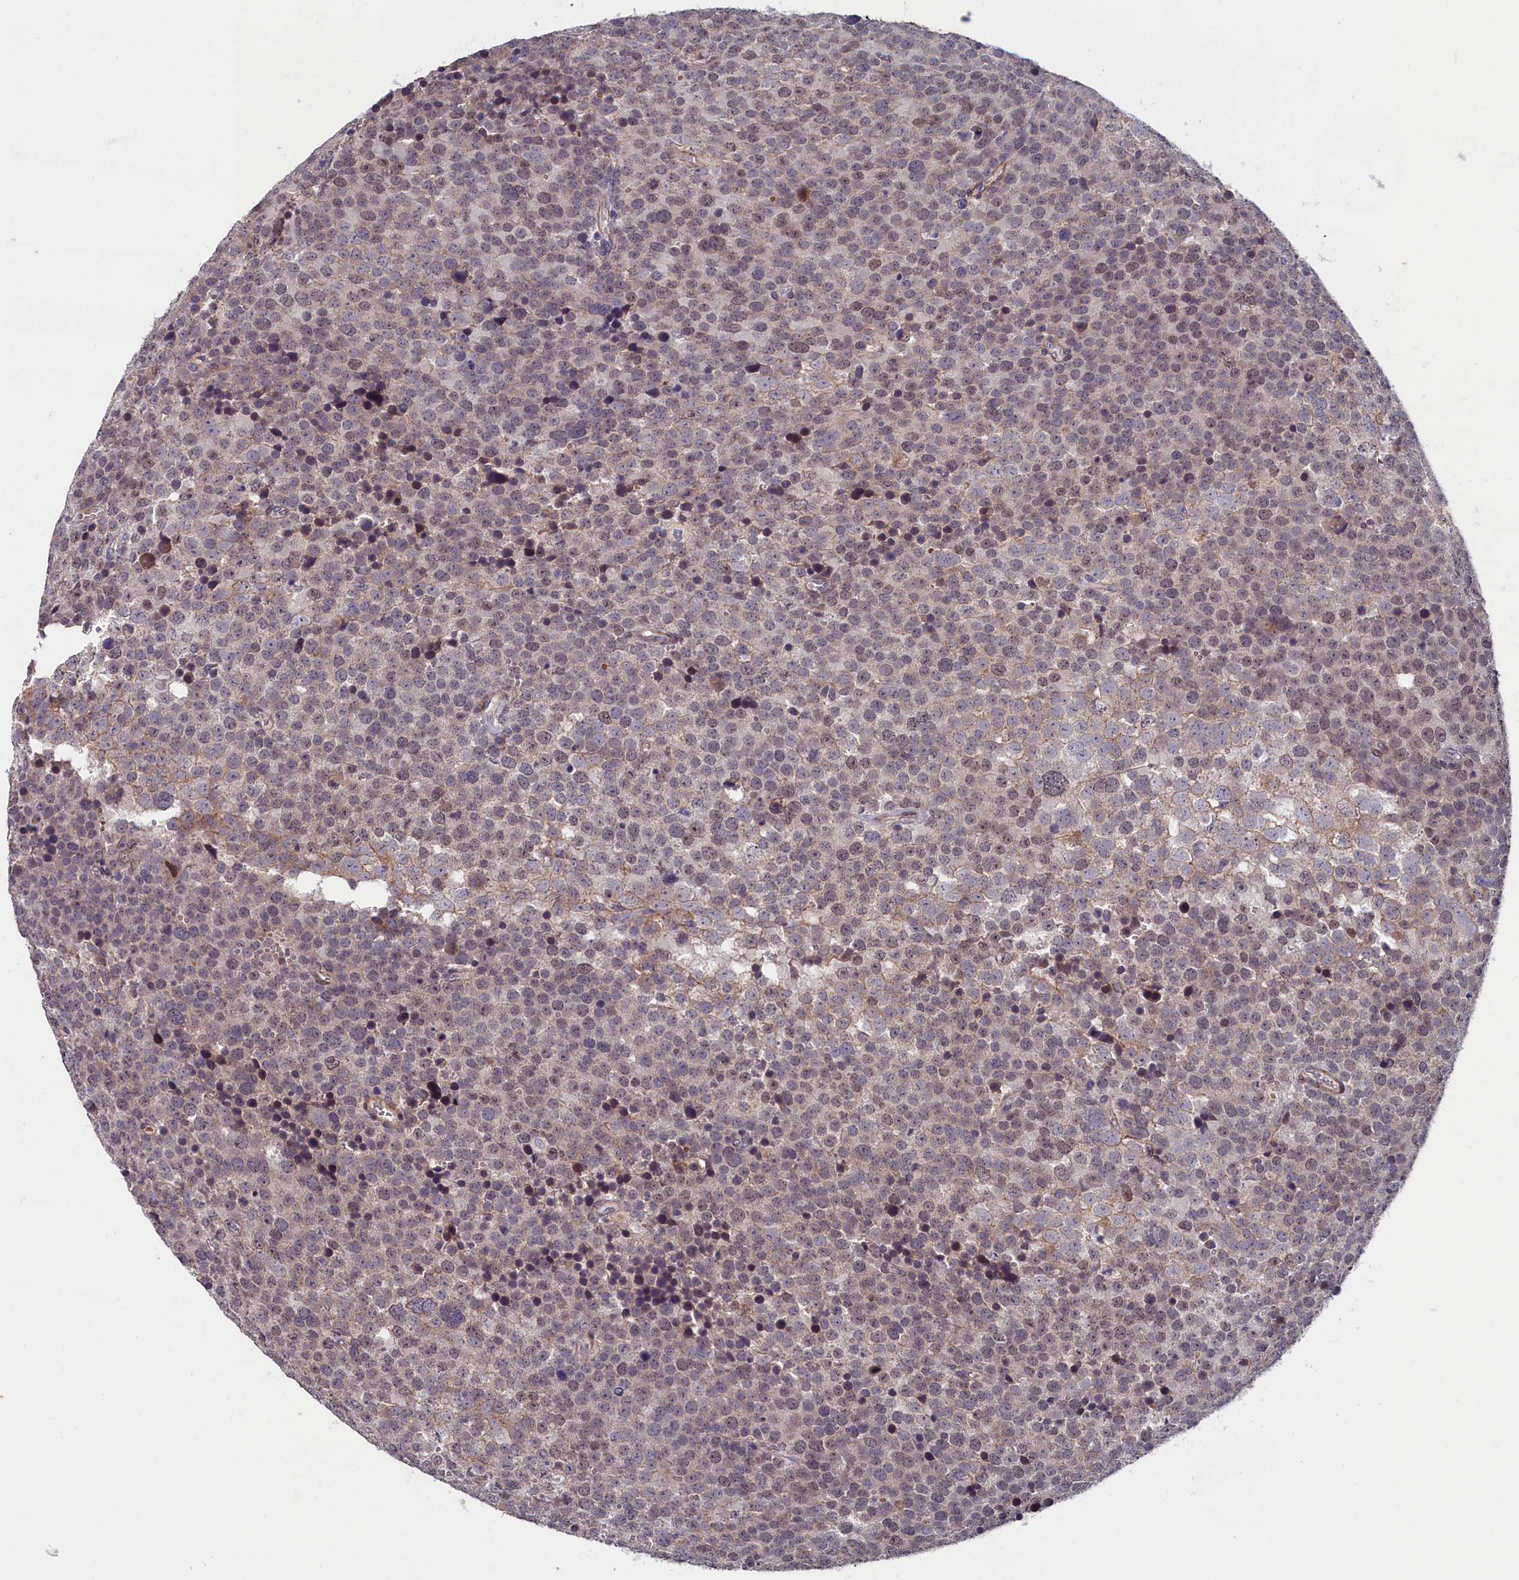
{"staining": {"intensity": "weak", "quantity": "25%-75%", "location": "cytoplasmic/membranous"}, "tissue": "testis cancer", "cell_type": "Tumor cells", "image_type": "cancer", "snomed": [{"axis": "morphology", "description": "Seminoma, NOS"}, {"axis": "topography", "description": "Testis"}], "caption": "A brown stain labels weak cytoplasmic/membranous staining of a protein in testis cancer (seminoma) tumor cells.", "gene": "SLC39A6", "patient": {"sex": "male", "age": 71}}